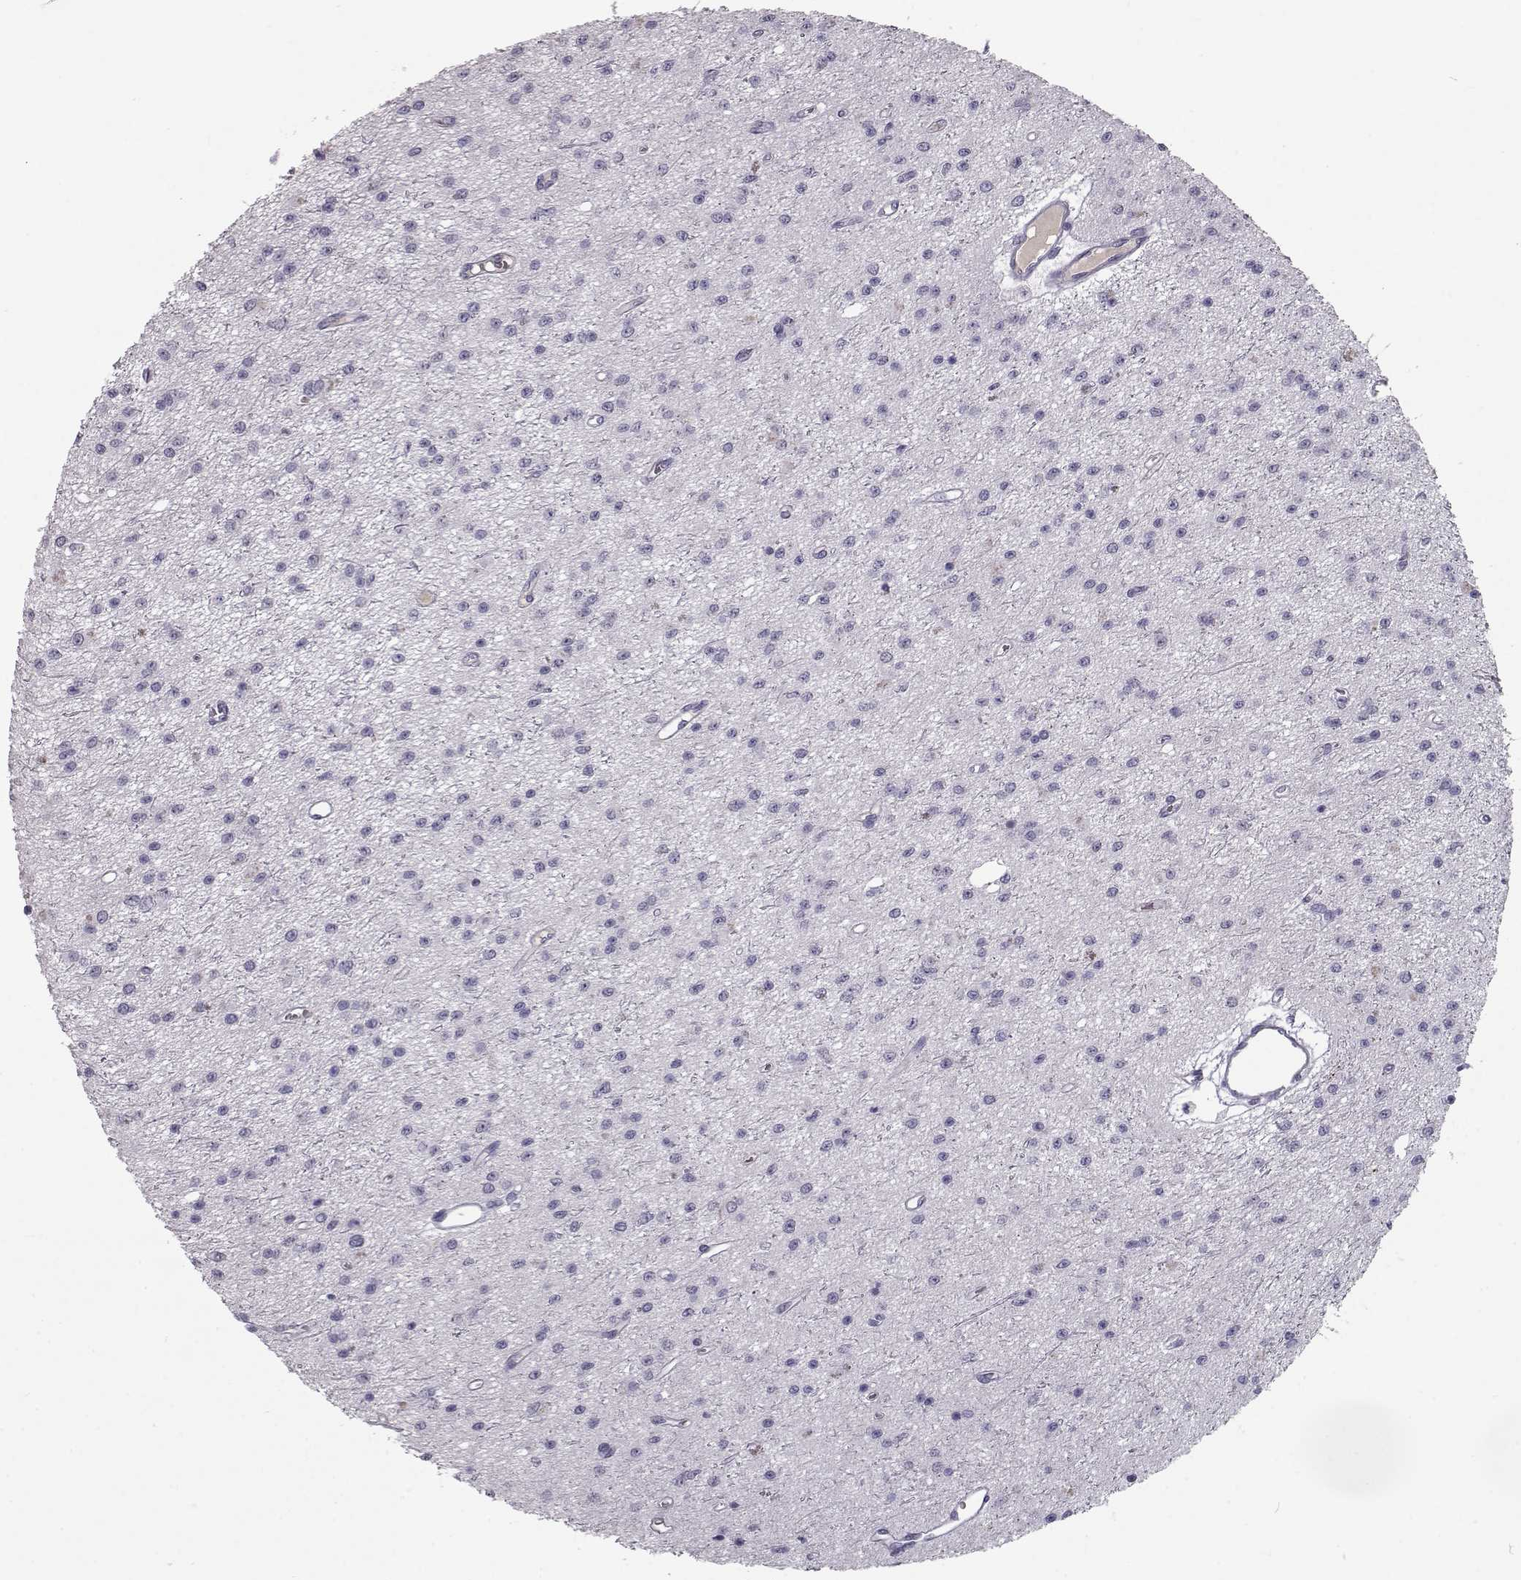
{"staining": {"intensity": "negative", "quantity": "none", "location": "none"}, "tissue": "glioma", "cell_type": "Tumor cells", "image_type": "cancer", "snomed": [{"axis": "morphology", "description": "Glioma, malignant, Low grade"}, {"axis": "topography", "description": "Brain"}], "caption": "An immunohistochemistry (IHC) histopathology image of malignant glioma (low-grade) is shown. There is no staining in tumor cells of malignant glioma (low-grade). (DAB (3,3'-diaminobenzidine) immunohistochemistry visualized using brightfield microscopy, high magnification).", "gene": "CCL19", "patient": {"sex": "female", "age": 45}}